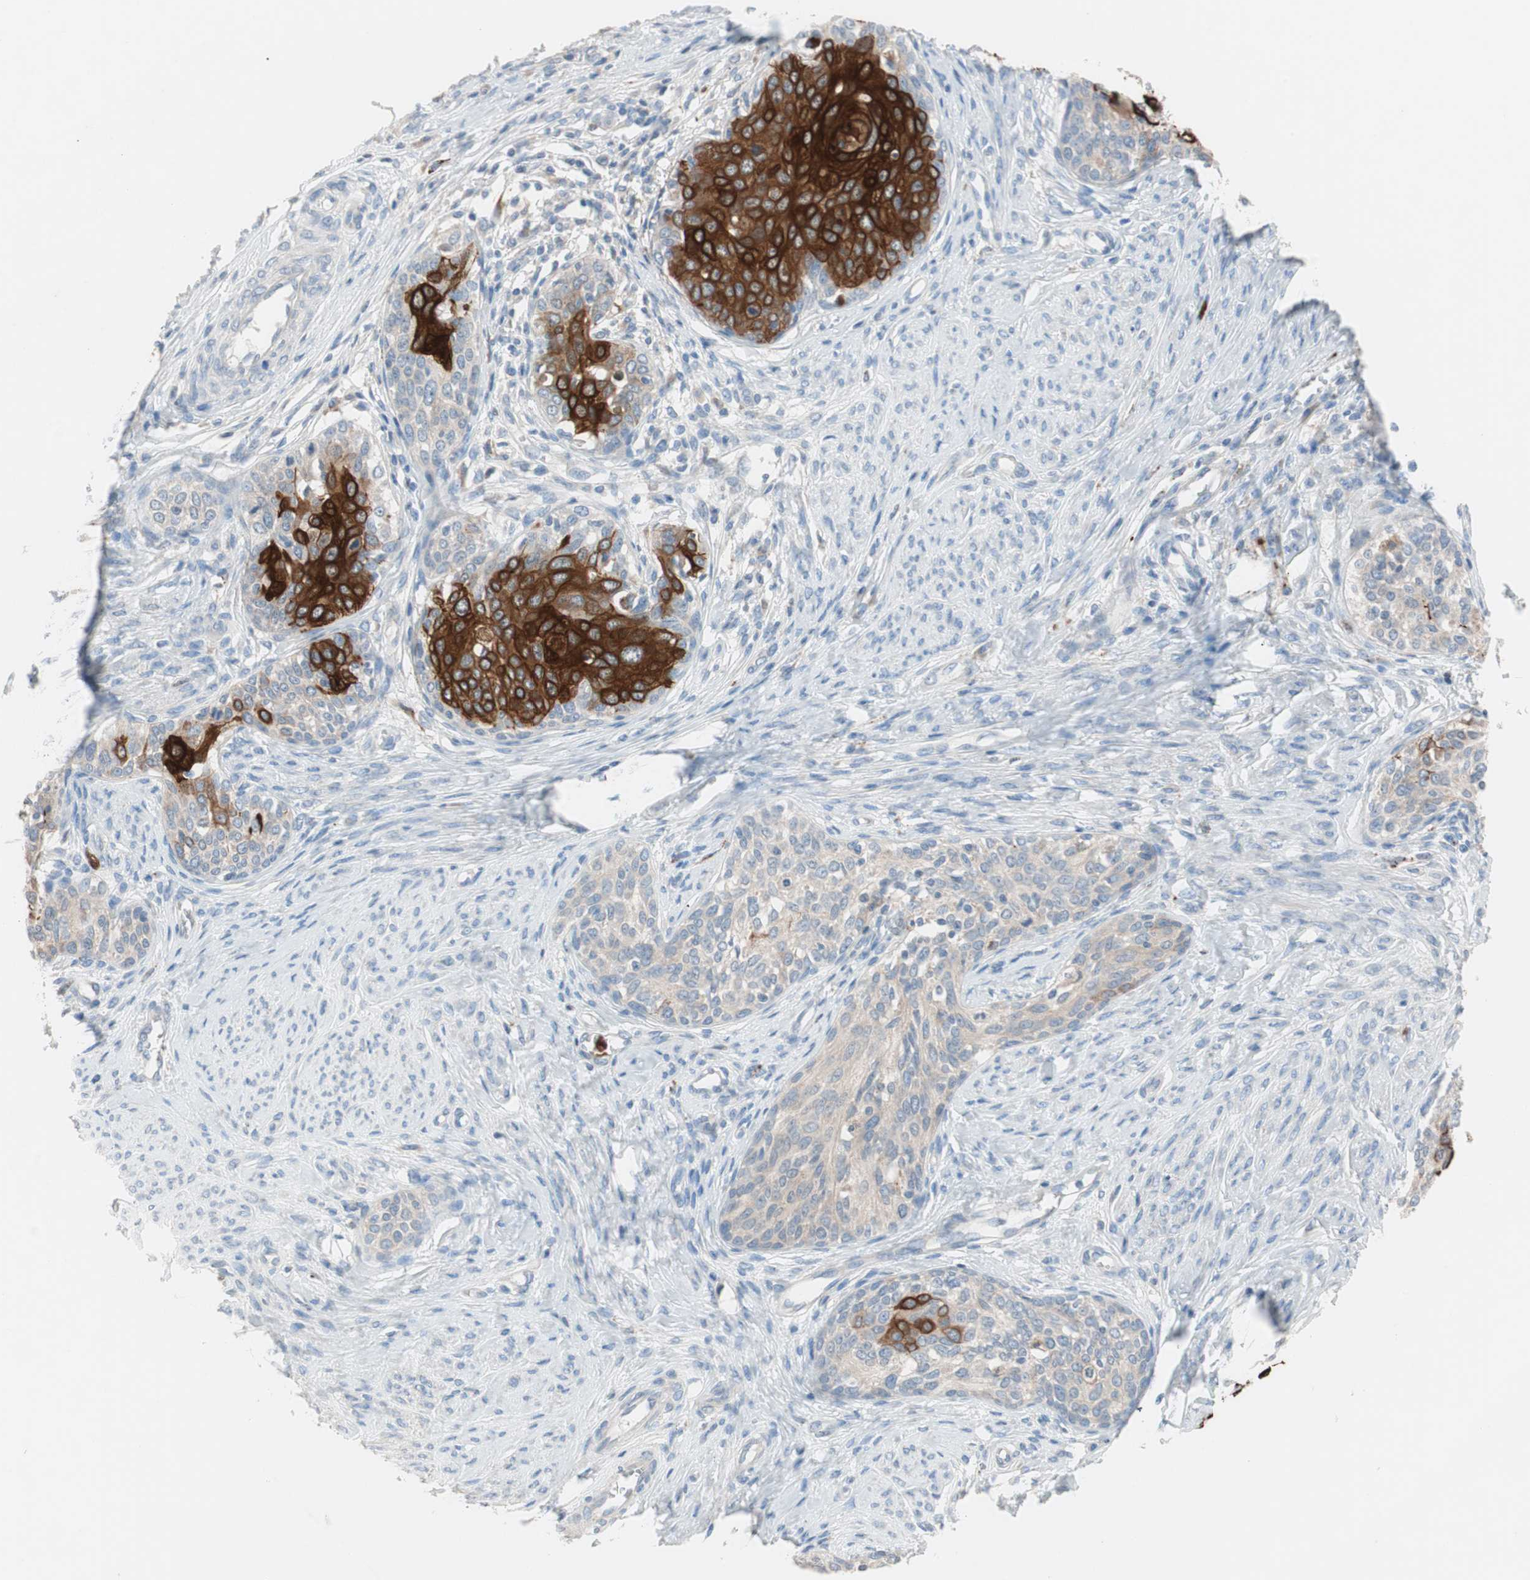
{"staining": {"intensity": "strong", "quantity": "25%-75%", "location": "cytoplasmic/membranous"}, "tissue": "cervical cancer", "cell_type": "Tumor cells", "image_type": "cancer", "snomed": [{"axis": "morphology", "description": "Squamous cell carcinoma, NOS"}, {"axis": "morphology", "description": "Adenocarcinoma, NOS"}, {"axis": "topography", "description": "Cervix"}], "caption": "Brown immunohistochemical staining in cervical squamous cell carcinoma shows strong cytoplasmic/membranous expression in approximately 25%-75% of tumor cells.", "gene": "CLEC4D", "patient": {"sex": "female", "age": 52}}